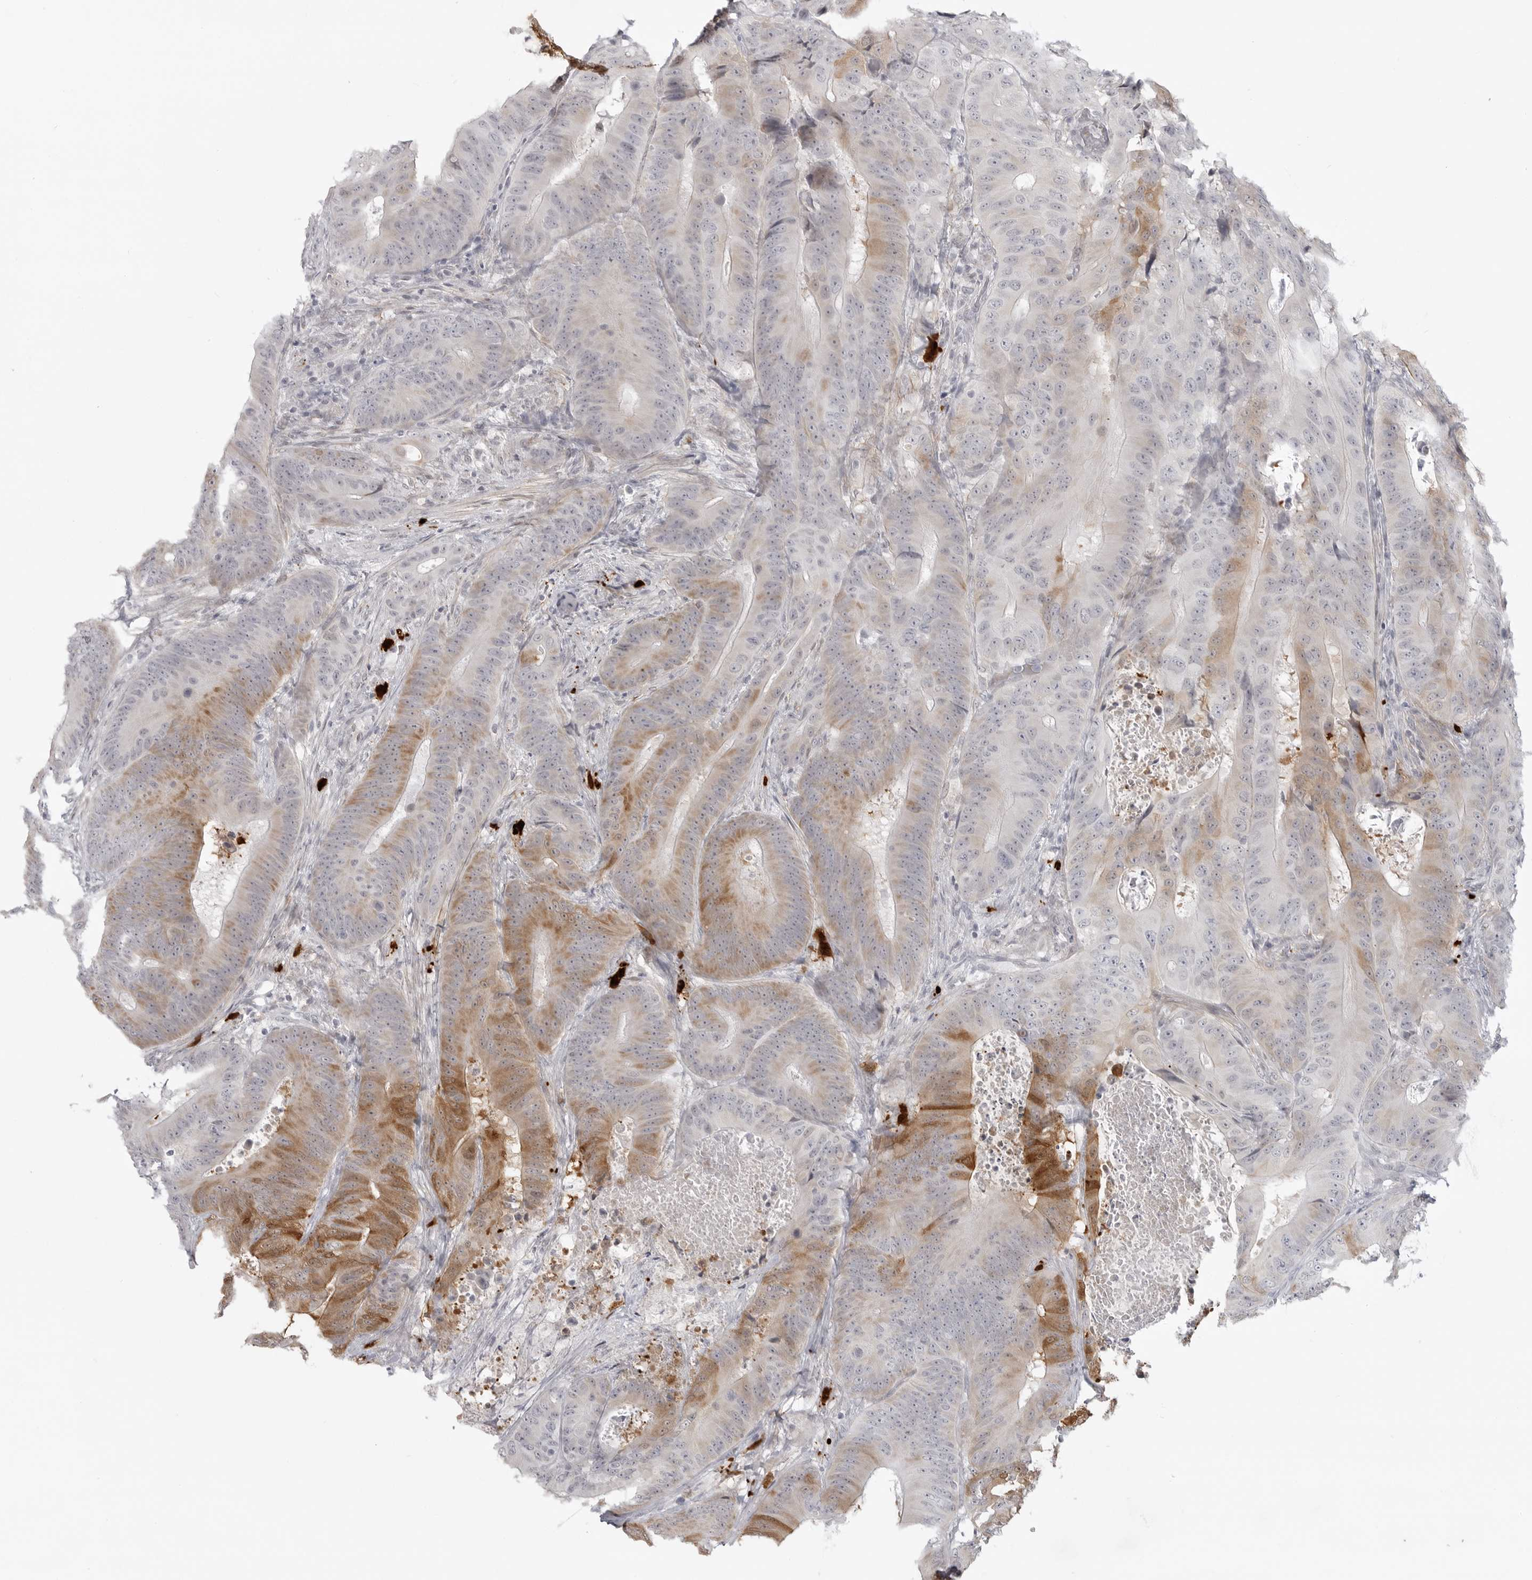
{"staining": {"intensity": "moderate", "quantity": "25%-75%", "location": "cytoplasmic/membranous"}, "tissue": "colorectal cancer", "cell_type": "Tumor cells", "image_type": "cancer", "snomed": [{"axis": "morphology", "description": "Adenocarcinoma, NOS"}, {"axis": "topography", "description": "Colon"}], "caption": "There is medium levels of moderate cytoplasmic/membranous expression in tumor cells of adenocarcinoma (colorectal), as demonstrated by immunohistochemical staining (brown color).", "gene": "TCTN3", "patient": {"sex": "male", "age": 83}}